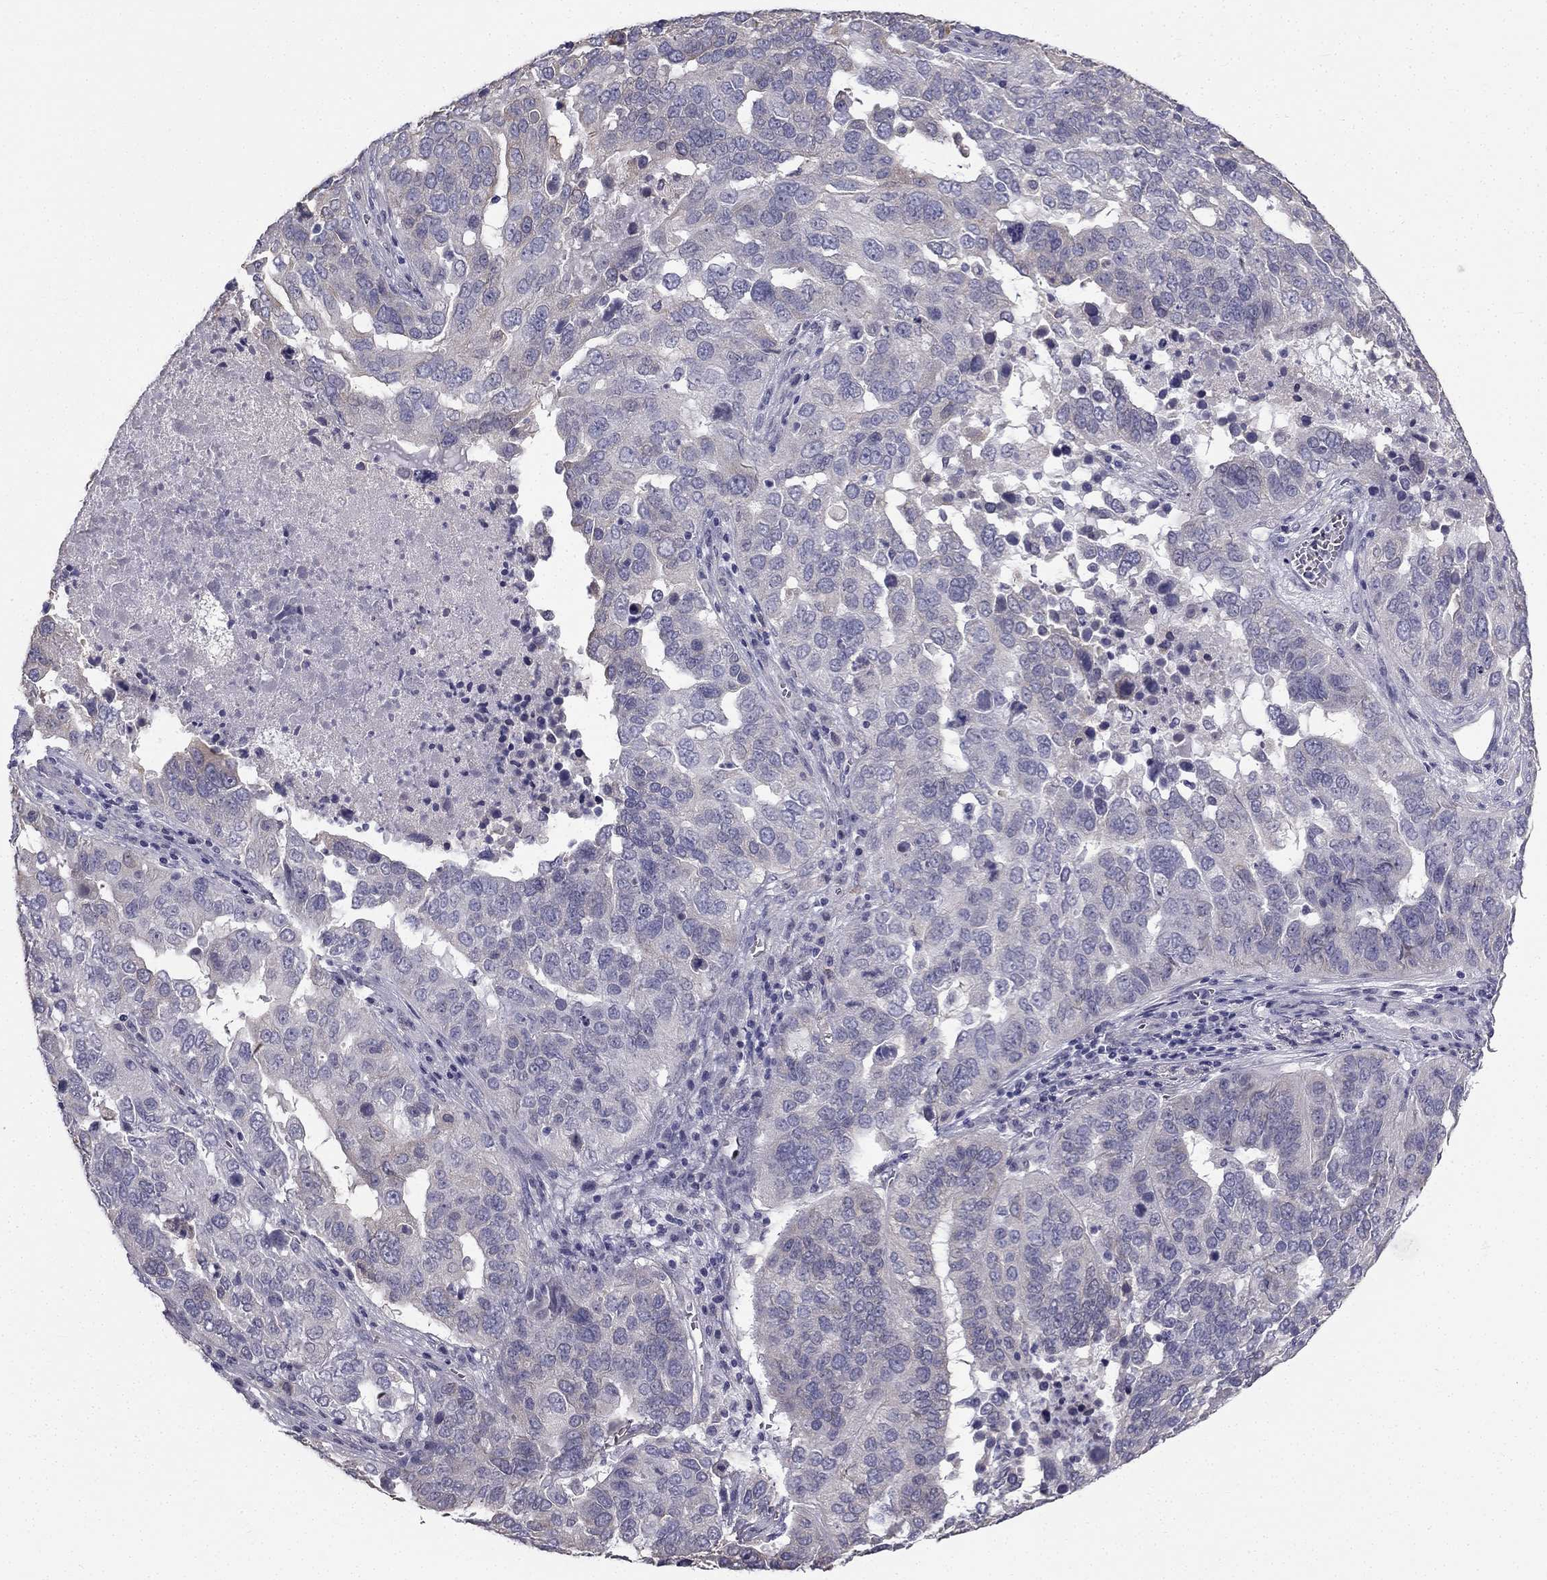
{"staining": {"intensity": "negative", "quantity": "none", "location": "none"}, "tissue": "ovarian cancer", "cell_type": "Tumor cells", "image_type": "cancer", "snomed": [{"axis": "morphology", "description": "Carcinoma, endometroid"}, {"axis": "topography", "description": "Soft tissue"}, {"axis": "topography", "description": "Ovary"}], "caption": "Human ovarian endometroid carcinoma stained for a protein using IHC exhibits no staining in tumor cells.", "gene": "CCDC40", "patient": {"sex": "female", "age": 52}}